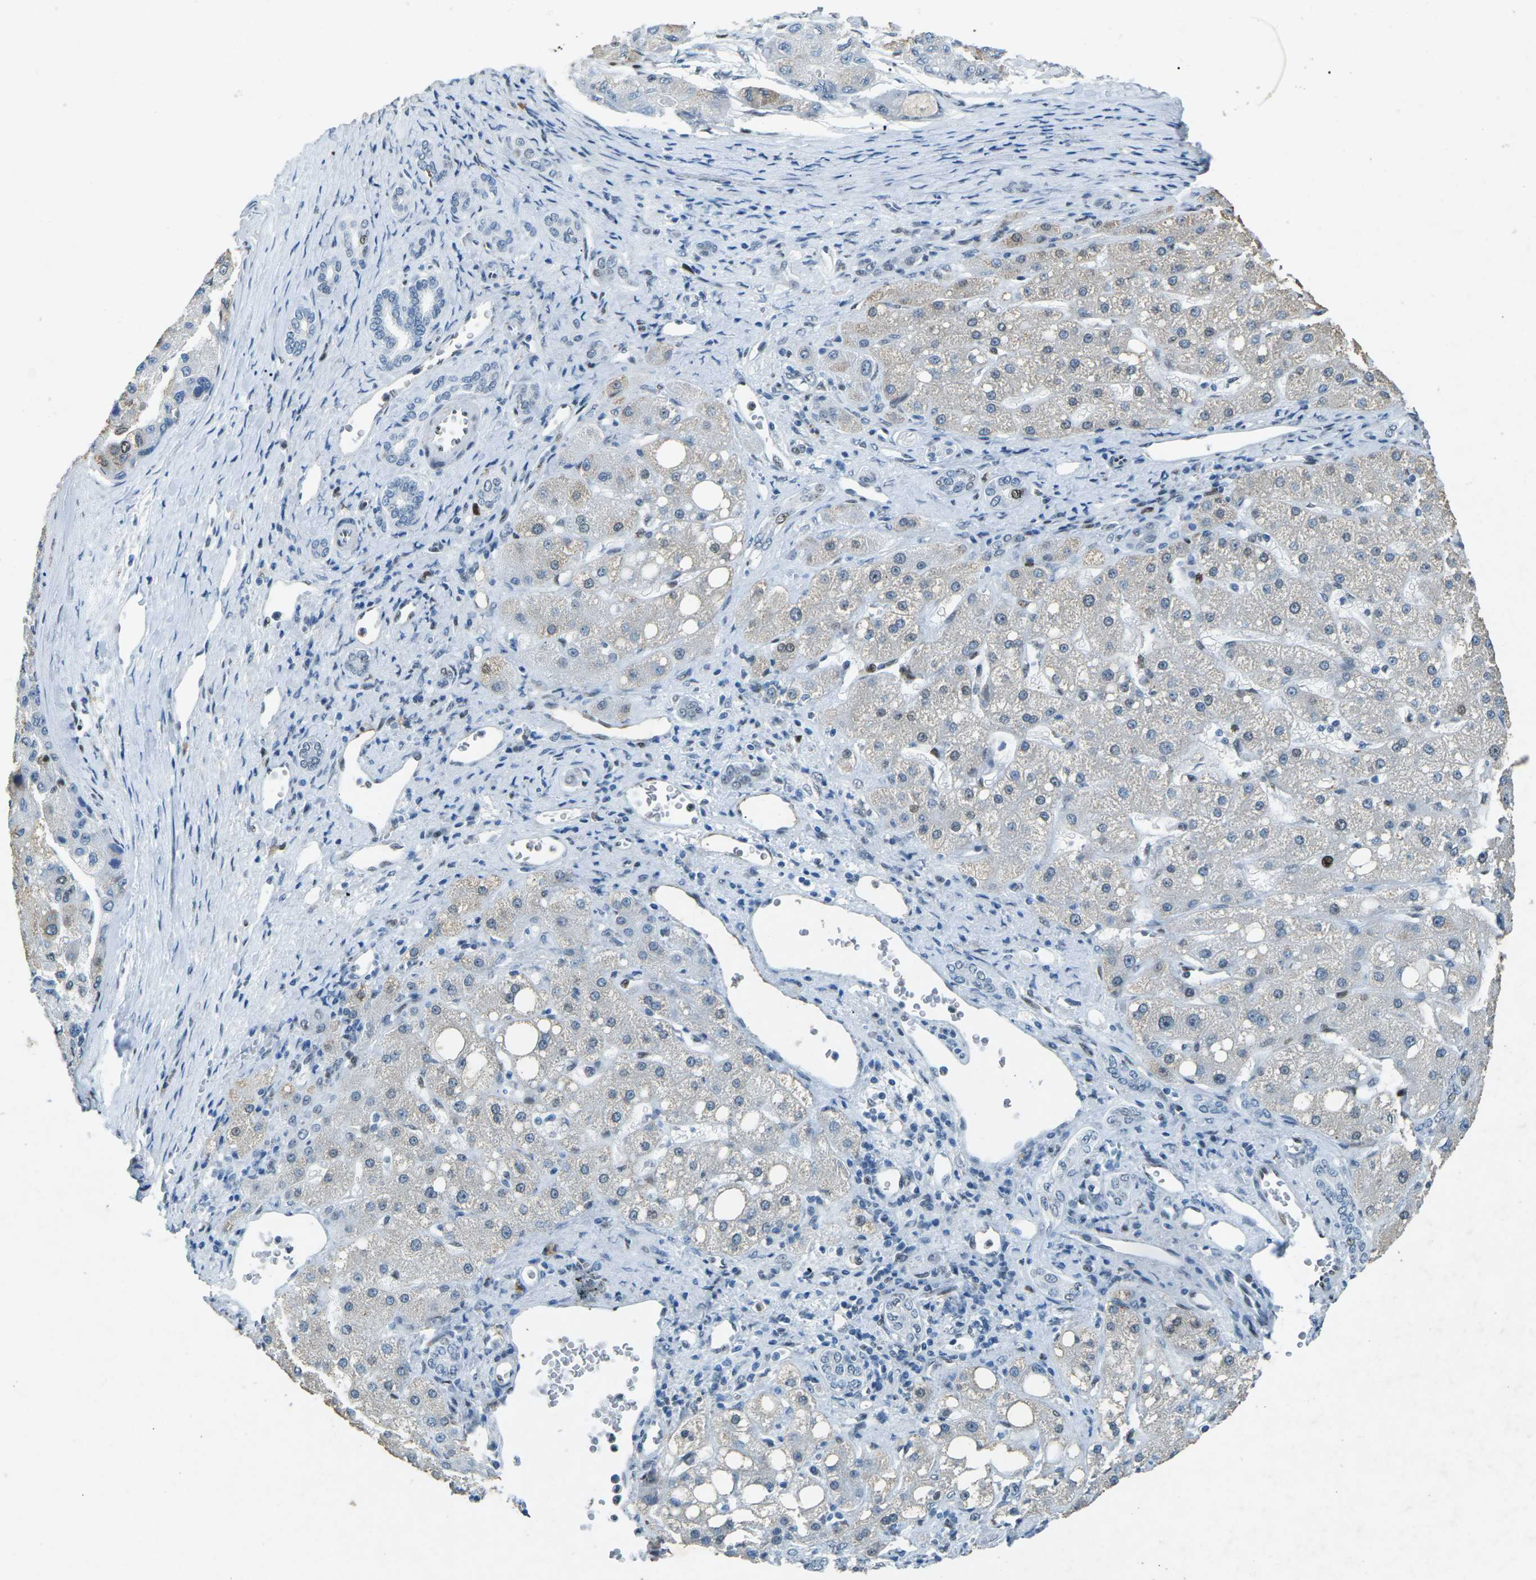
{"staining": {"intensity": "negative", "quantity": "none", "location": "none"}, "tissue": "liver cancer", "cell_type": "Tumor cells", "image_type": "cancer", "snomed": [{"axis": "morphology", "description": "Carcinoma, Hepatocellular, NOS"}, {"axis": "topography", "description": "Liver"}], "caption": "The photomicrograph demonstrates no significant staining in tumor cells of hepatocellular carcinoma (liver). Brightfield microscopy of immunohistochemistry (IHC) stained with DAB (3,3'-diaminobenzidine) (brown) and hematoxylin (blue), captured at high magnification.", "gene": "RB1", "patient": {"sex": "male", "age": 80}}